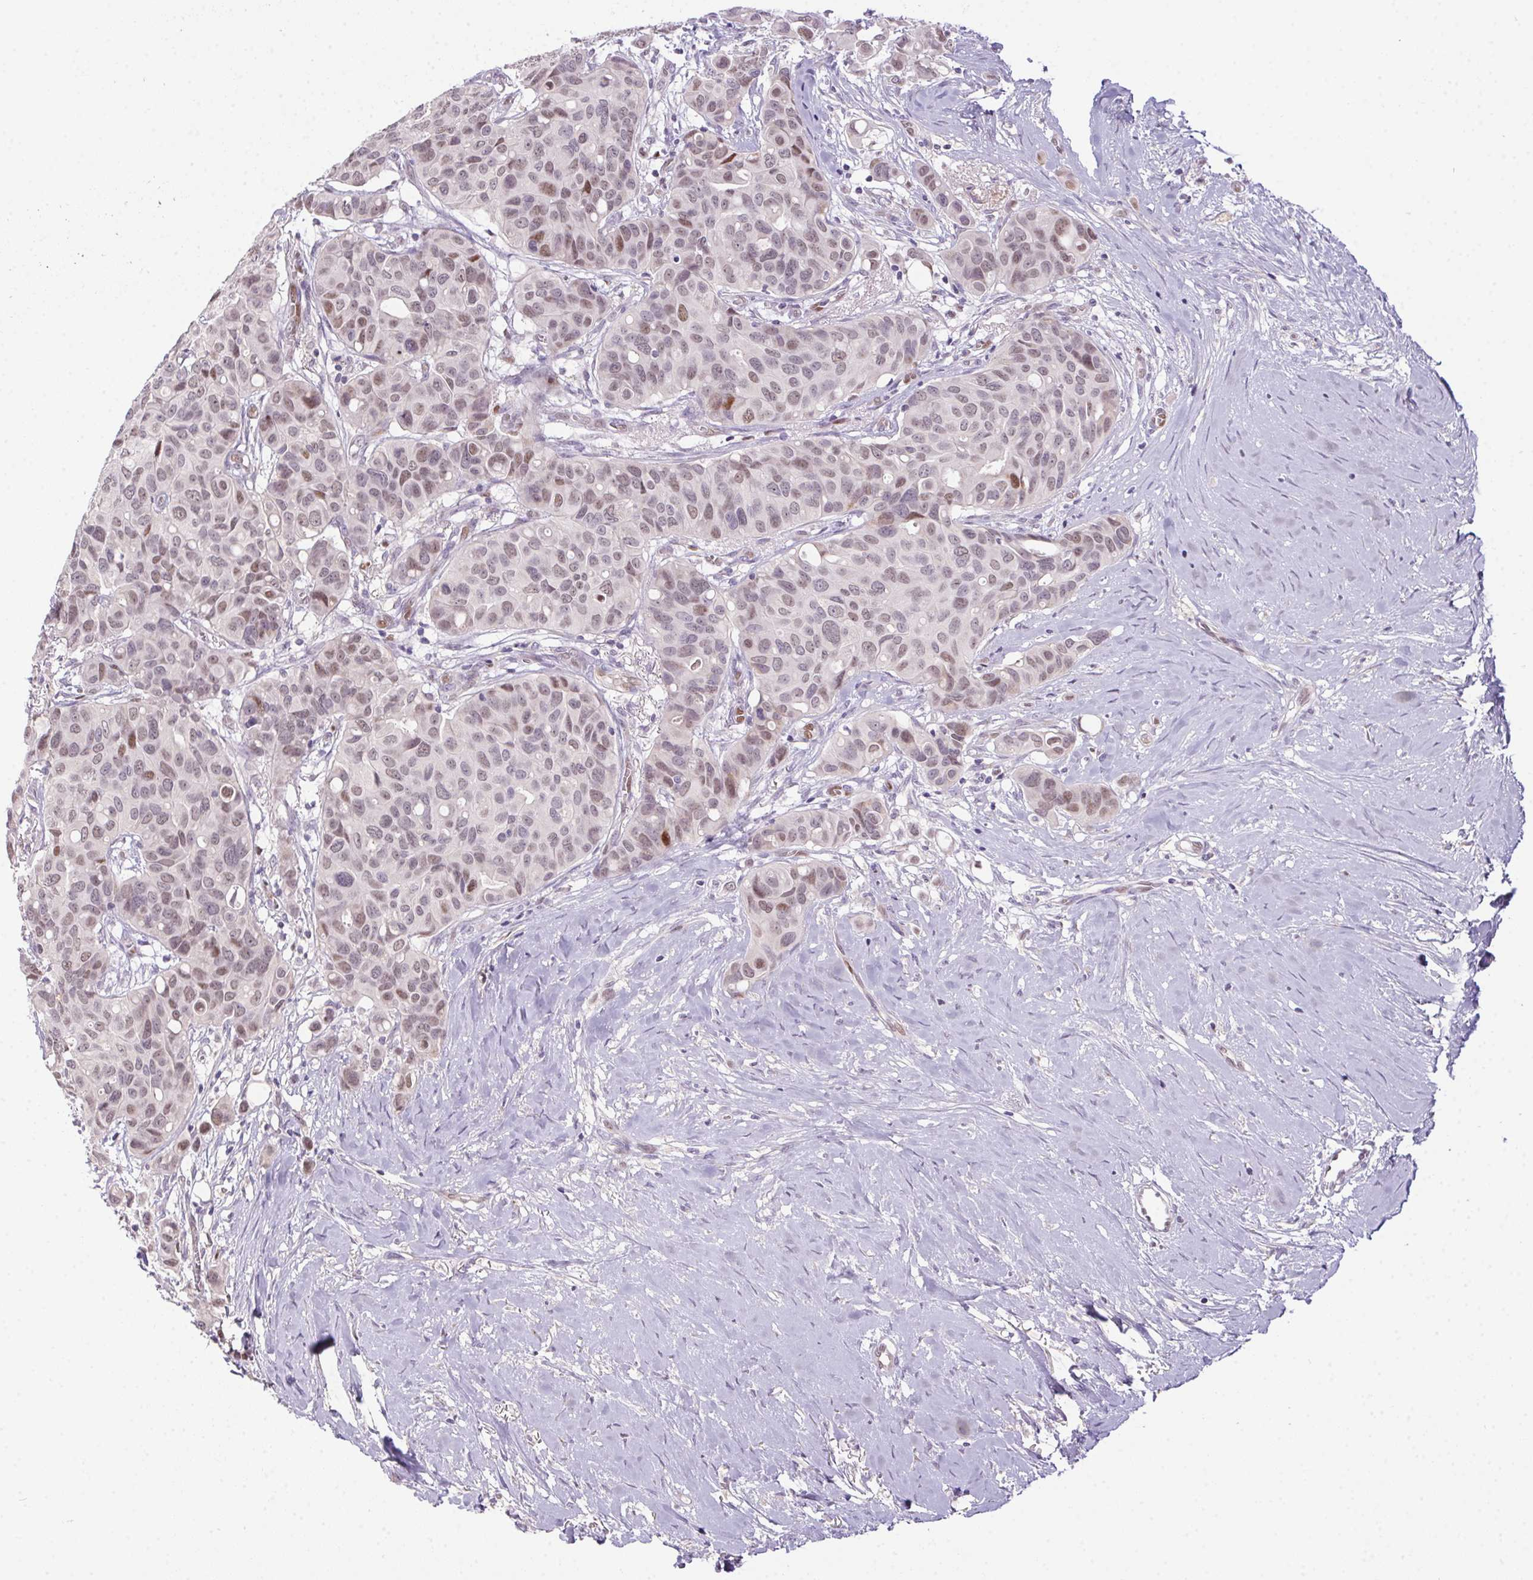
{"staining": {"intensity": "weak", "quantity": ">75%", "location": "nuclear"}, "tissue": "breast cancer", "cell_type": "Tumor cells", "image_type": "cancer", "snomed": [{"axis": "morphology", "description": "Duct carcinoma"}, {"axis": "topography", "description": "Breast"}], "caption": "Tumor cells demonstrate low levels of weak nuclear staining in approximately >75% of cells in breast cancer (intraductal carcinoma). Nuclei are stained in blue.", "gene": "SP9", "patient": {"sex": "female", "age": 54}}